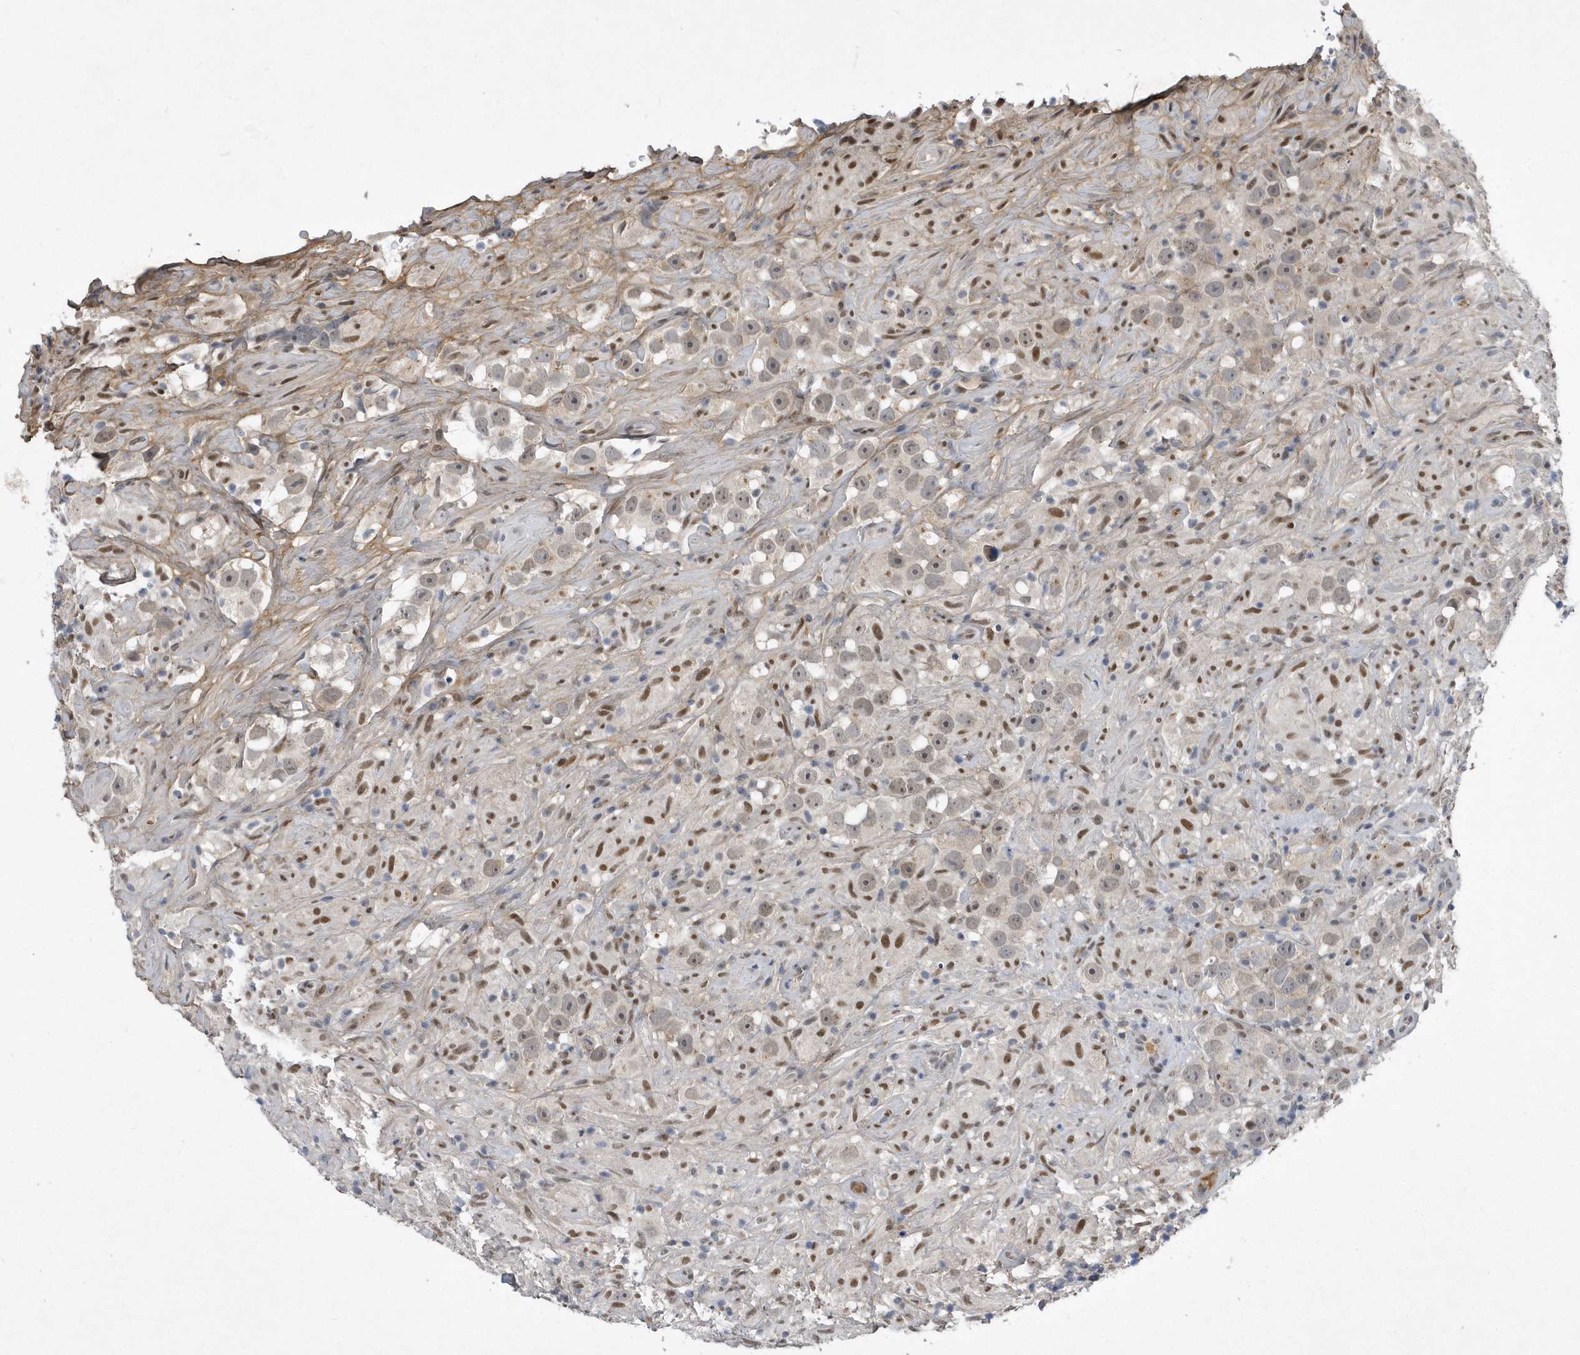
{"staining": {"intensity": "weak", "quantity": "25%-75%", "location": "cytoplasmic/membranous"}, "tissue": "testis cancer", "cell_type": "Tumor cells", "image_type": "cancer", "snomed": [{"axis": "morphology", "description": "Seminoma, NOS"}, {"axis": "topography", "description": "Testis"}], "caption": "Seminoma (testis) stained with DAB (3,3'-diaminobenzidine) immunohistochemistry demonstrates low levels of weak cytoplasmic/membranous expression in about 25%-75% of tumor cells. (DAB IHC with brightfield microscopy, high magnification).", "gene": "FAM217A", "patient": {"sex": "male", "age": 49}}